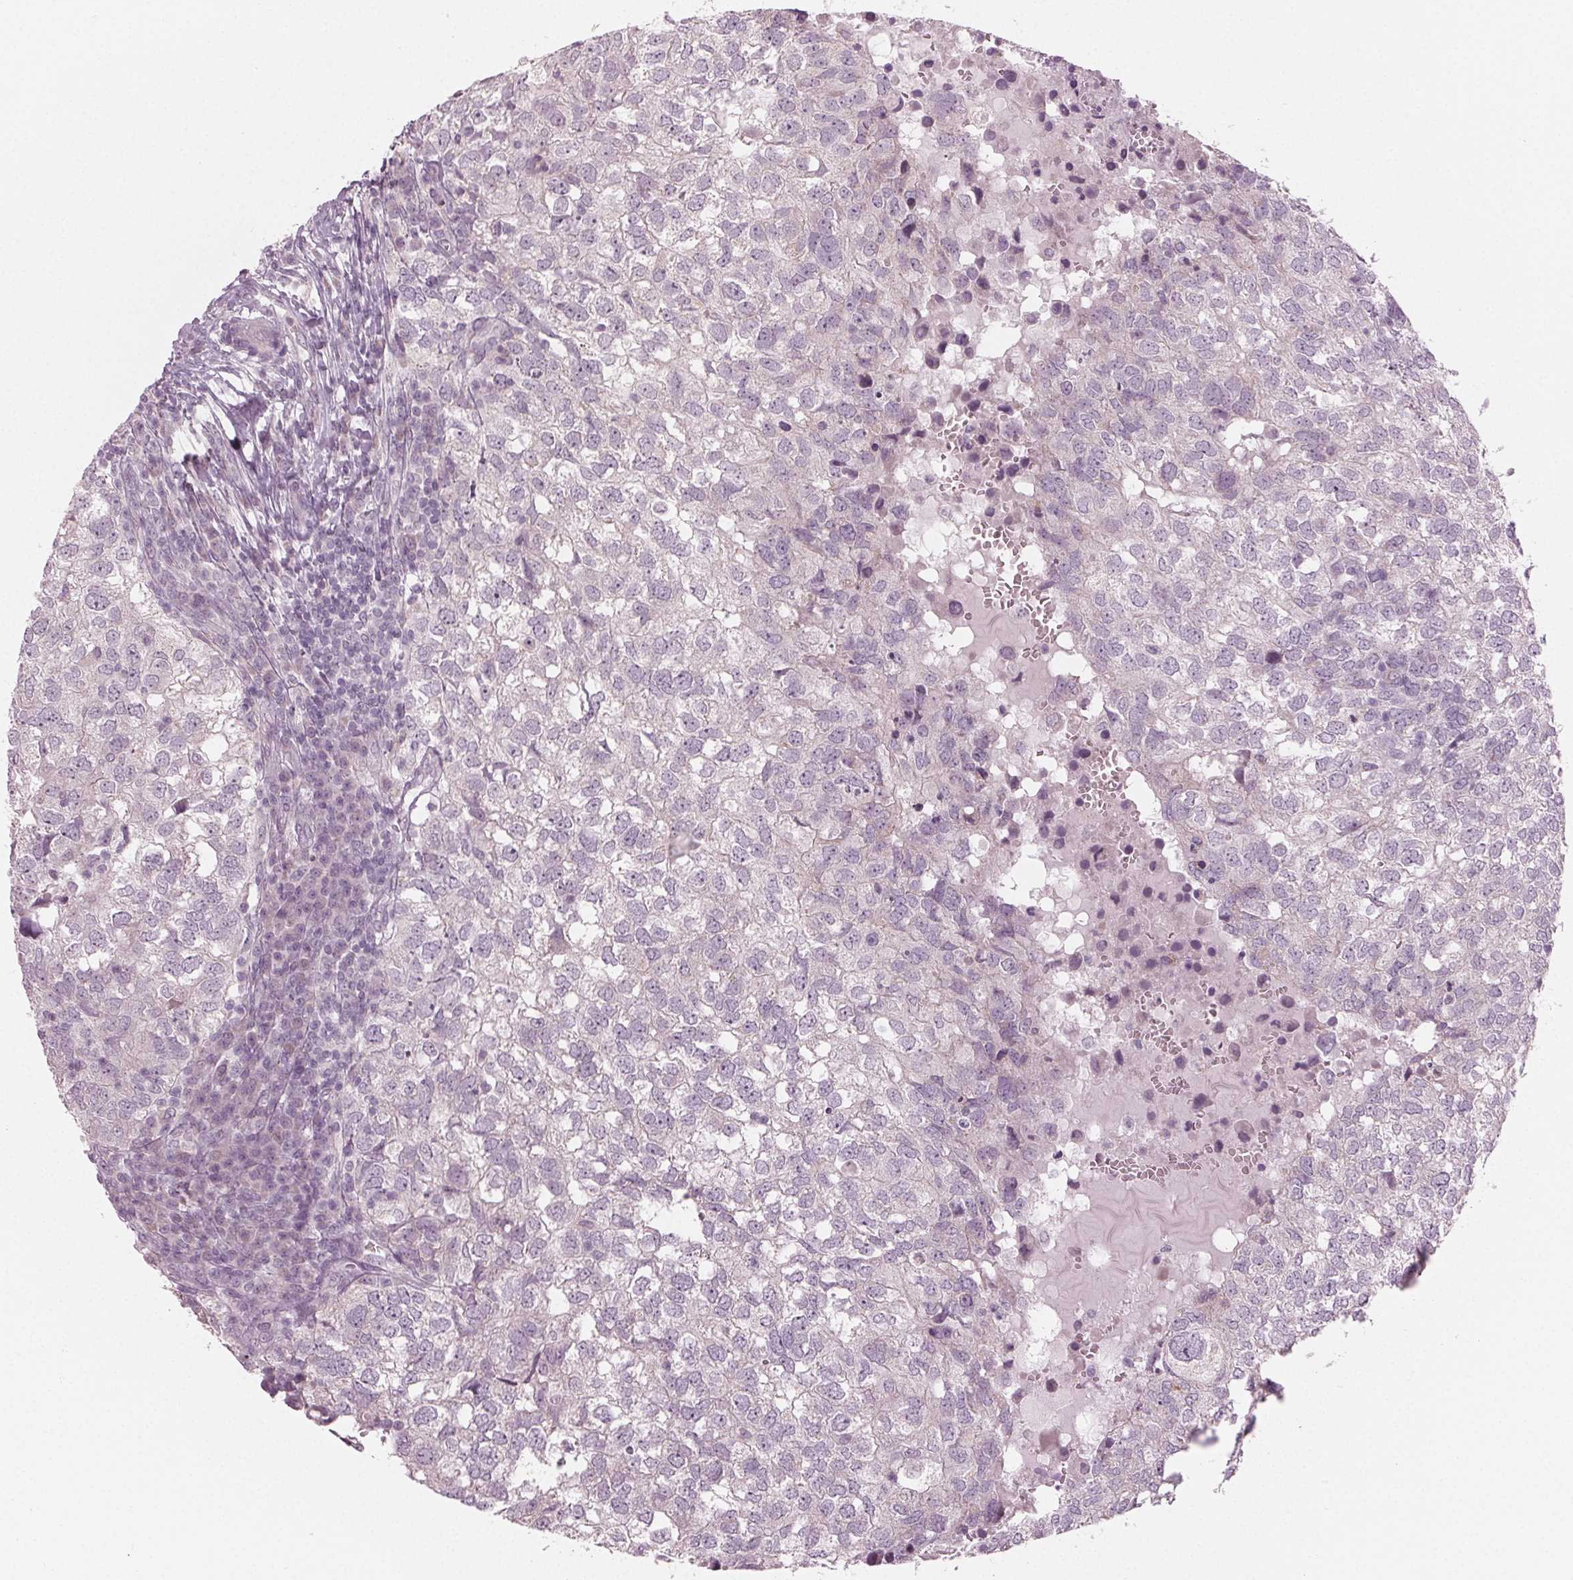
{"staining": {"intensity": "negative", "quantity": "none", "location": "none"}, "tissue": "breast cancer", "cell_type": "Tumor cells", "image_type": "cancer", "snomed": [{"axis": "morphology", "description": "Duct carcinoma"}, {"axis": "topography", "description": "Breast"}], "caption": "DAB immunohistochemical staining of breast intraductal carcinoma demonstrates no significant positivity in tumor cells.", "gene": "PRAP1", "patient": {"sex": "female", "age": 30}}